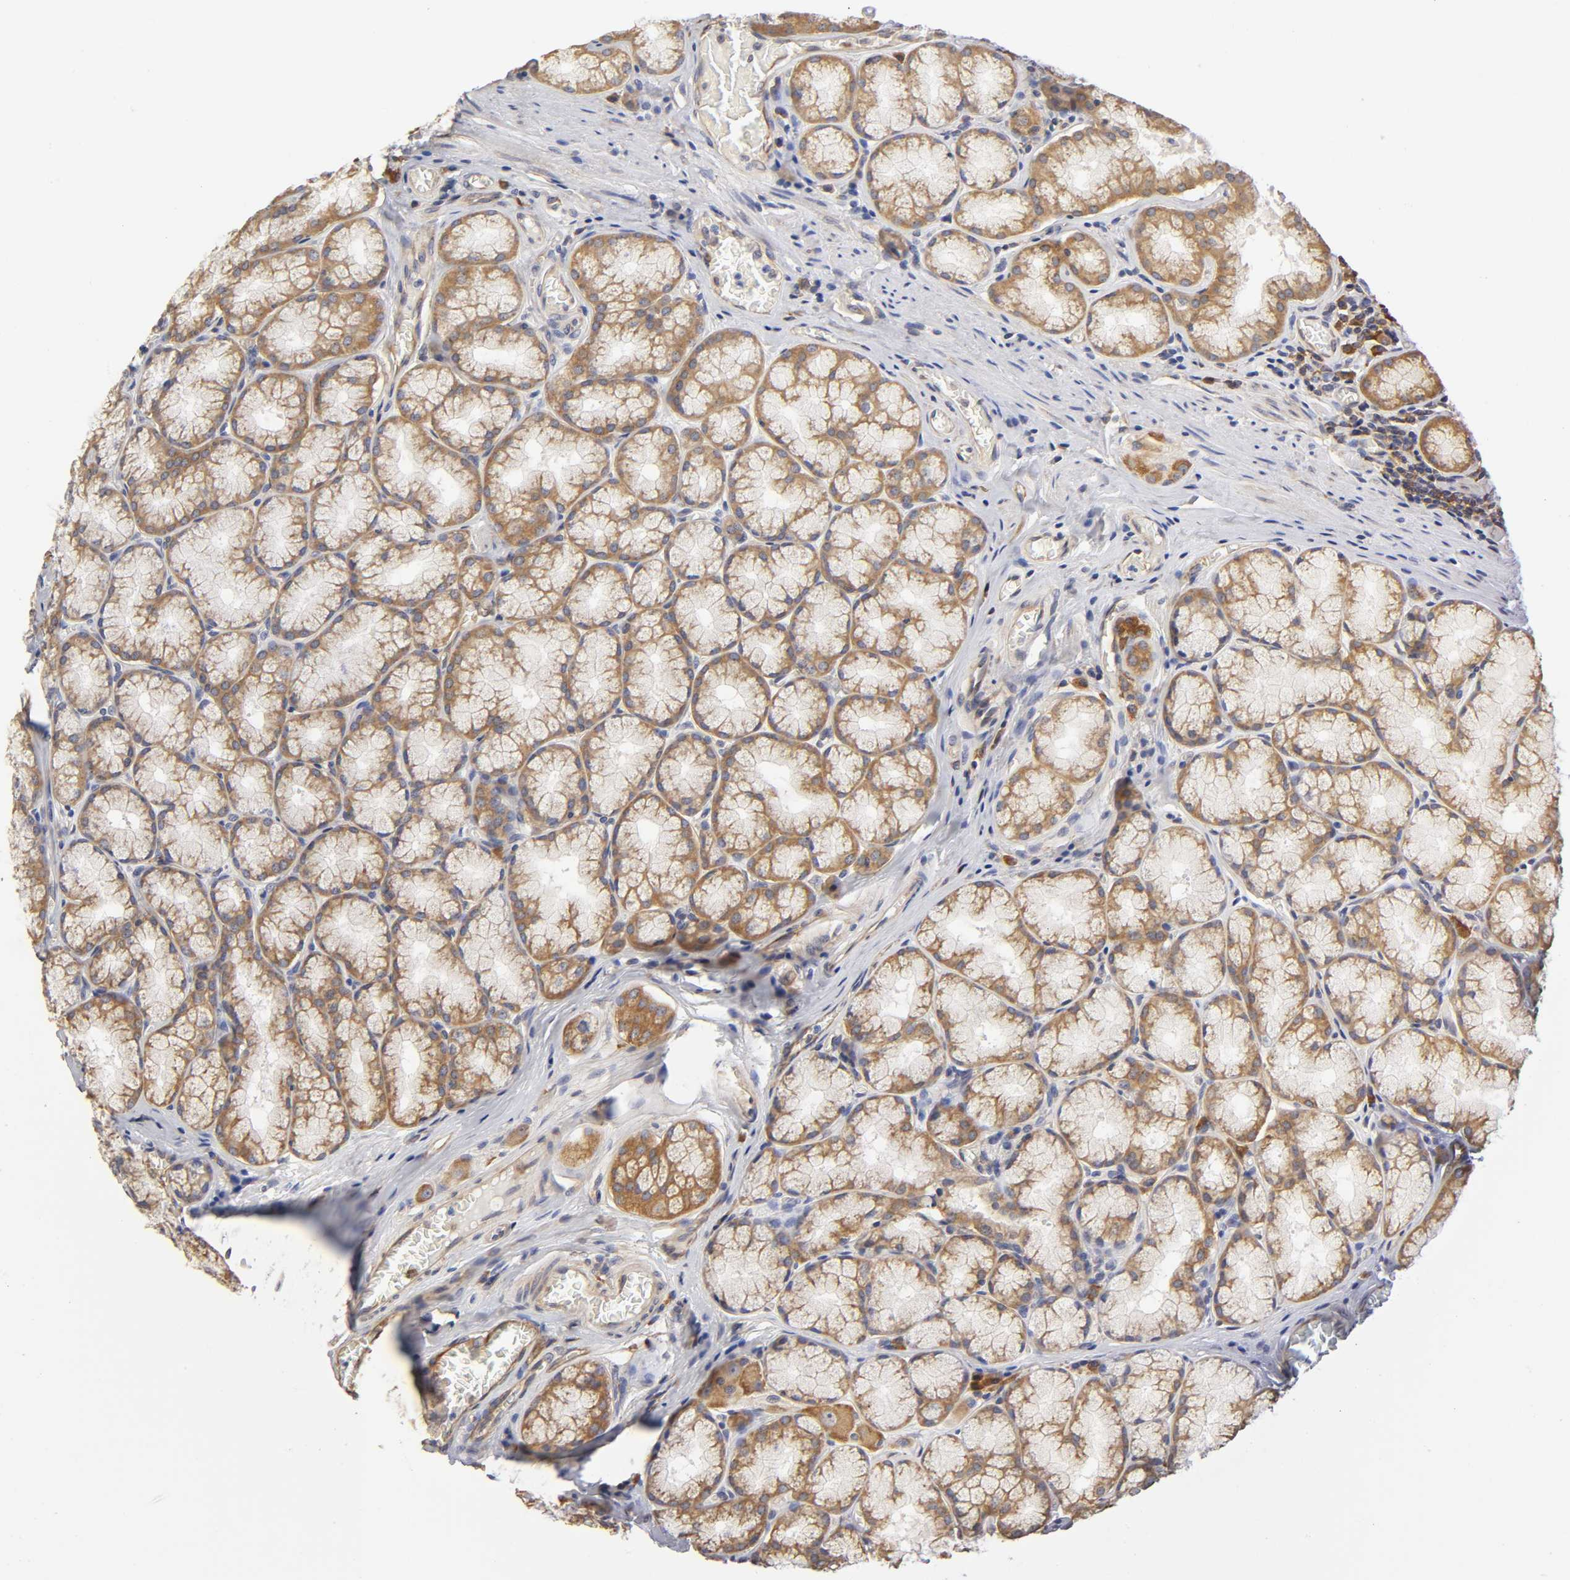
{"staining": {"intensity": "strong", "quantity": ">75%", "location": "cytoplasmic/membranous"}, "tissue": "stomach", "cell_type": "Glandular cells", "image_type": "normal", "snomed": [{"axis": "morphology", "description": "Normal tissue, NOS"}, {"axis": "topography", "description": "Stomach, lower"}], "caption": "A brown stain highlights strong cytoplasmic/membranous staining of a protein in glandular cells of benign stomach. (DAB (3,3'-diaminobenzidine) IHC, brown staining for protein, blue staining for nuclei).", "gene": "RPL14", "patient": {"sex": "male", "age": 56}}